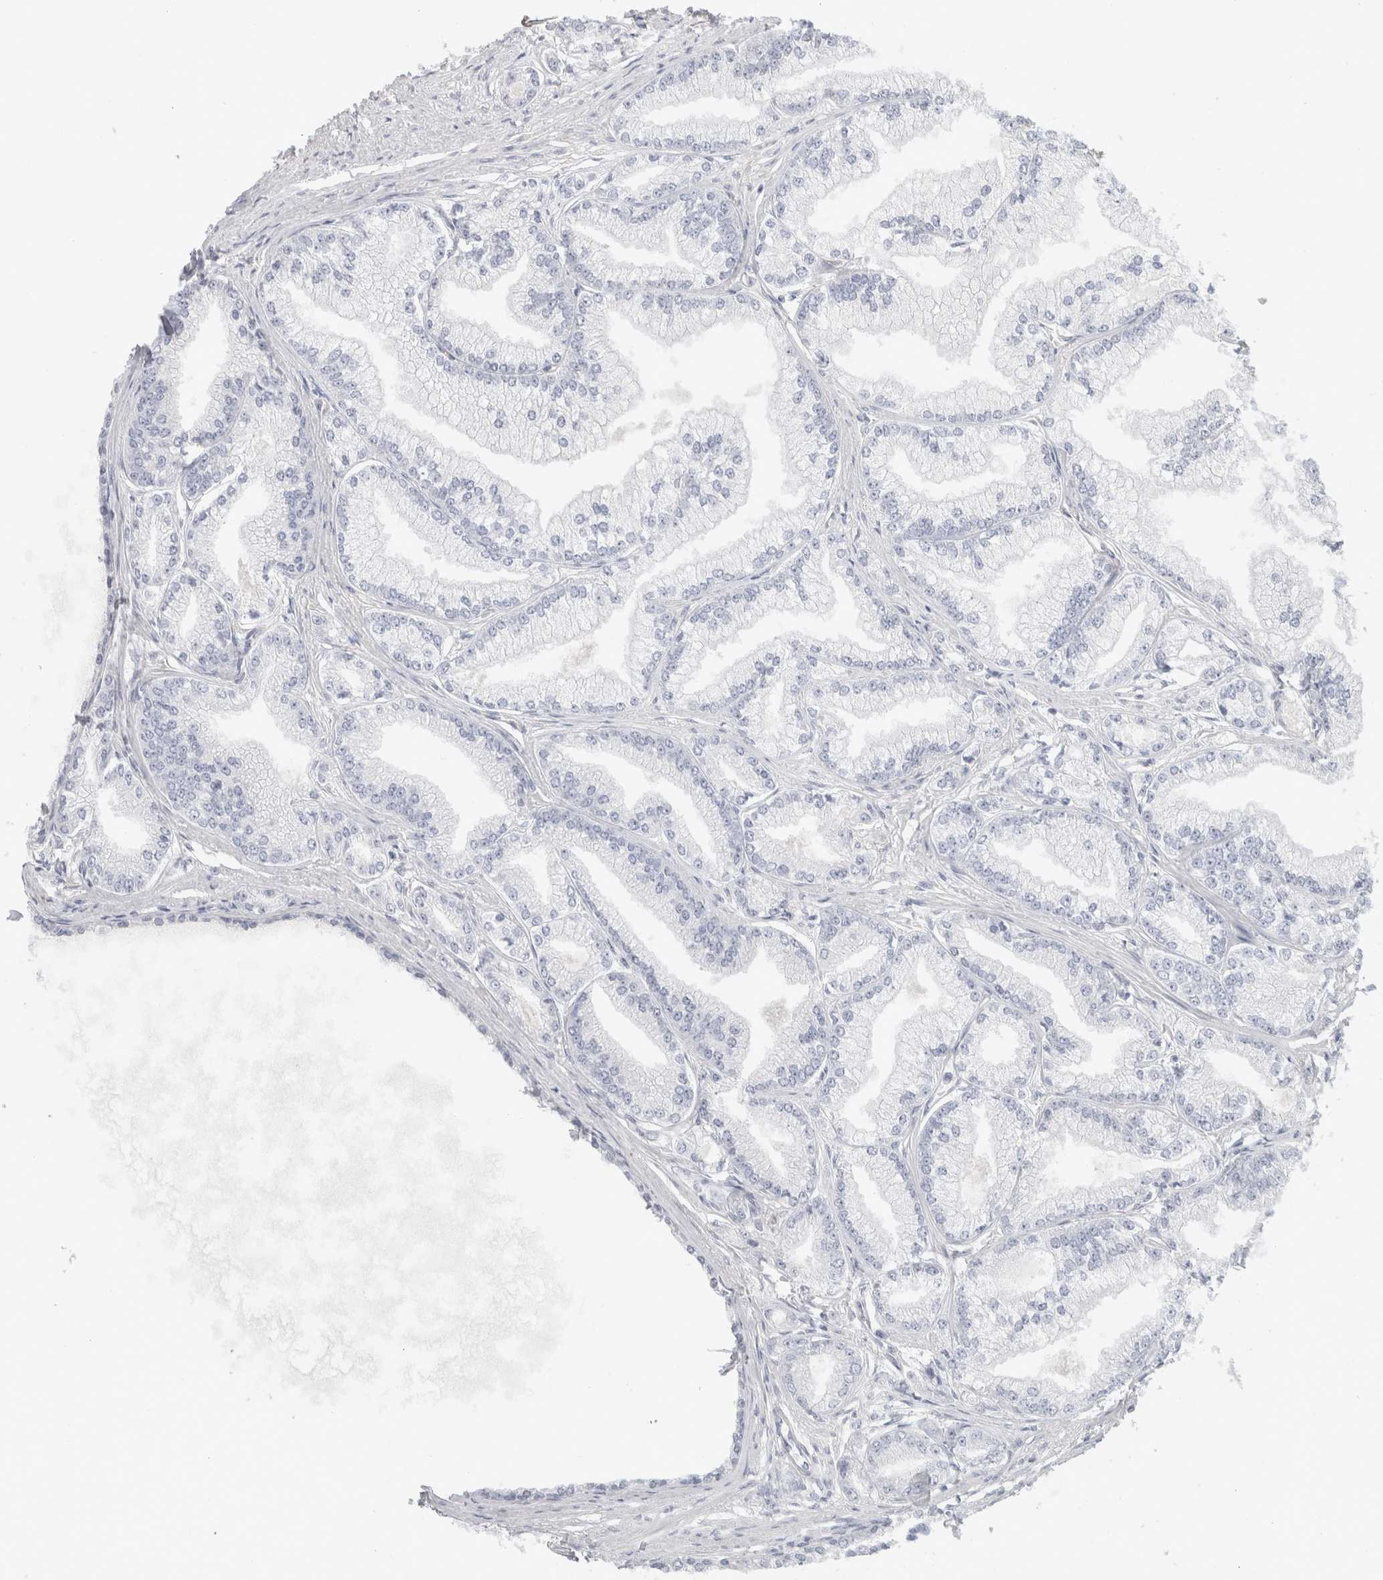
{"staining": {"intensity": "negative", "quantity": "none", "location": "none"}, "tissue": "prostate cancer", "cell_type": "Tumor cells", "image_type": "cancer", "snomed": [{"axis": "morphology", "description": "Adenocarcinoma, Low grade"}, {"axis": "topography", "description": "Prostate"}], "caption": "This image is of low-grade adenocarcinoma (prostate) stained with immunohistochemistry (IHC) to label a protein in brown with the nuclei are counter-stained blue. There is no positivity in tumor cells.", "gene": "SYTL5", "patient": {"sex": "male", "age": 52}}